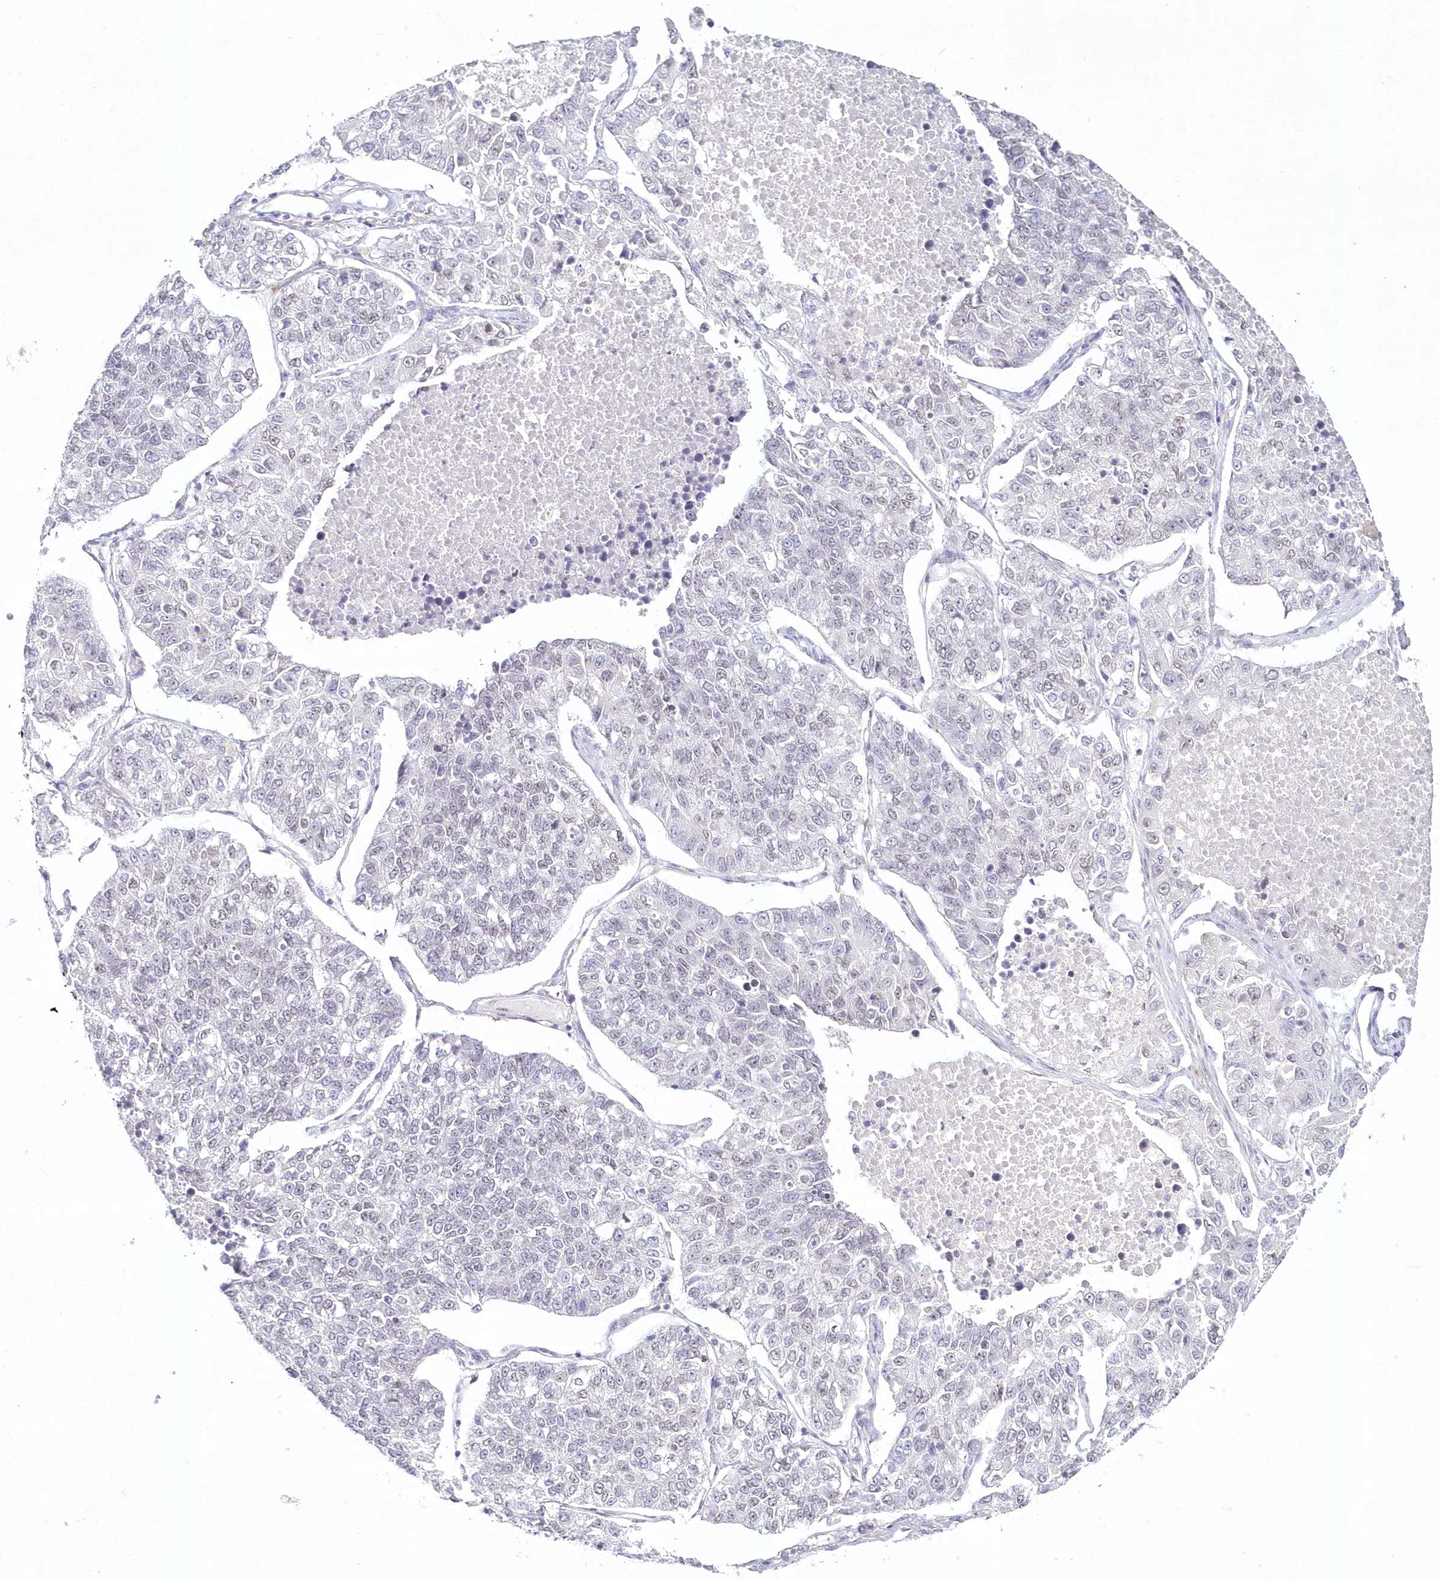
{"staining": {"intensity": "negative", "quantity": "none", "location": "none"}, "tissue": "lung cancer", "cell_type": "Tumor cells", "image_type": "cancer", "snomed": [{"axis": "morphology", "description": "Adenocarcinoma, NOS"}, {"axis": "topography", "description": "Lung"}], "caption": "An image of human lung cancer (adenocarcinoma) is negative for staining in tumor cells.", "gene": "HYCC2", "patient": {"sex": "male", "age": 49}}